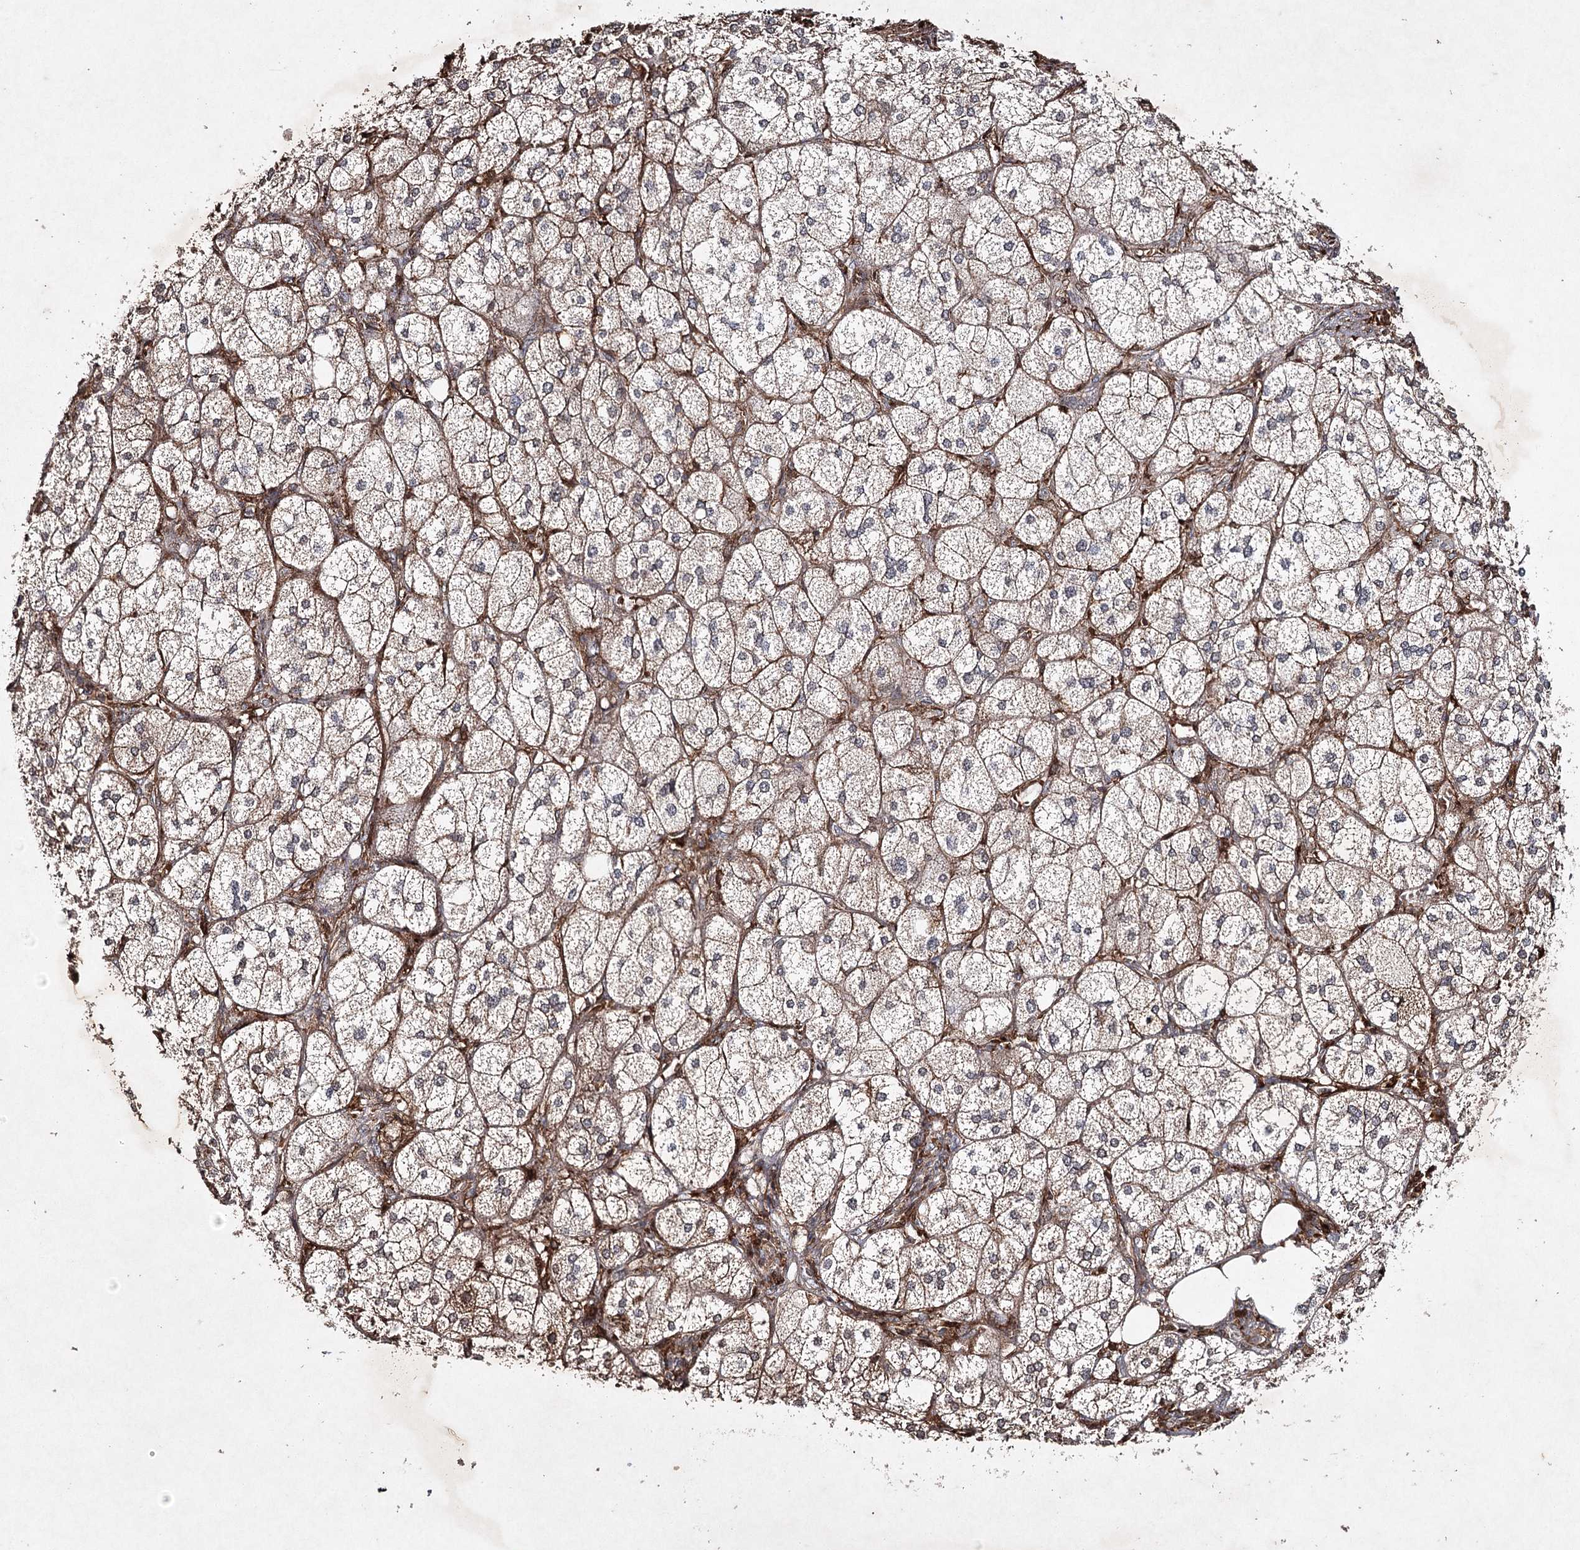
{"staining": {"intensity": "moderate", "quantity": "25%-75%", "location": "cytoplasmic/membranous"}, "tissue": "adrenal gland", "cell_type": "Glandular cells", "image_type": "normal", "snomed": [{"axis": "morphology", "description": "Normal tissue, NOS"}, {"axis": "topography", "description": "Adrenal gland"}], "caption": "A brown stain shows moderate cytoplasmic/membranous positivity of a protein in glandular cells of normal human adrenal gland.", "gene": "CYP2B6", "patient": {"sex": "female", "age": 61}}